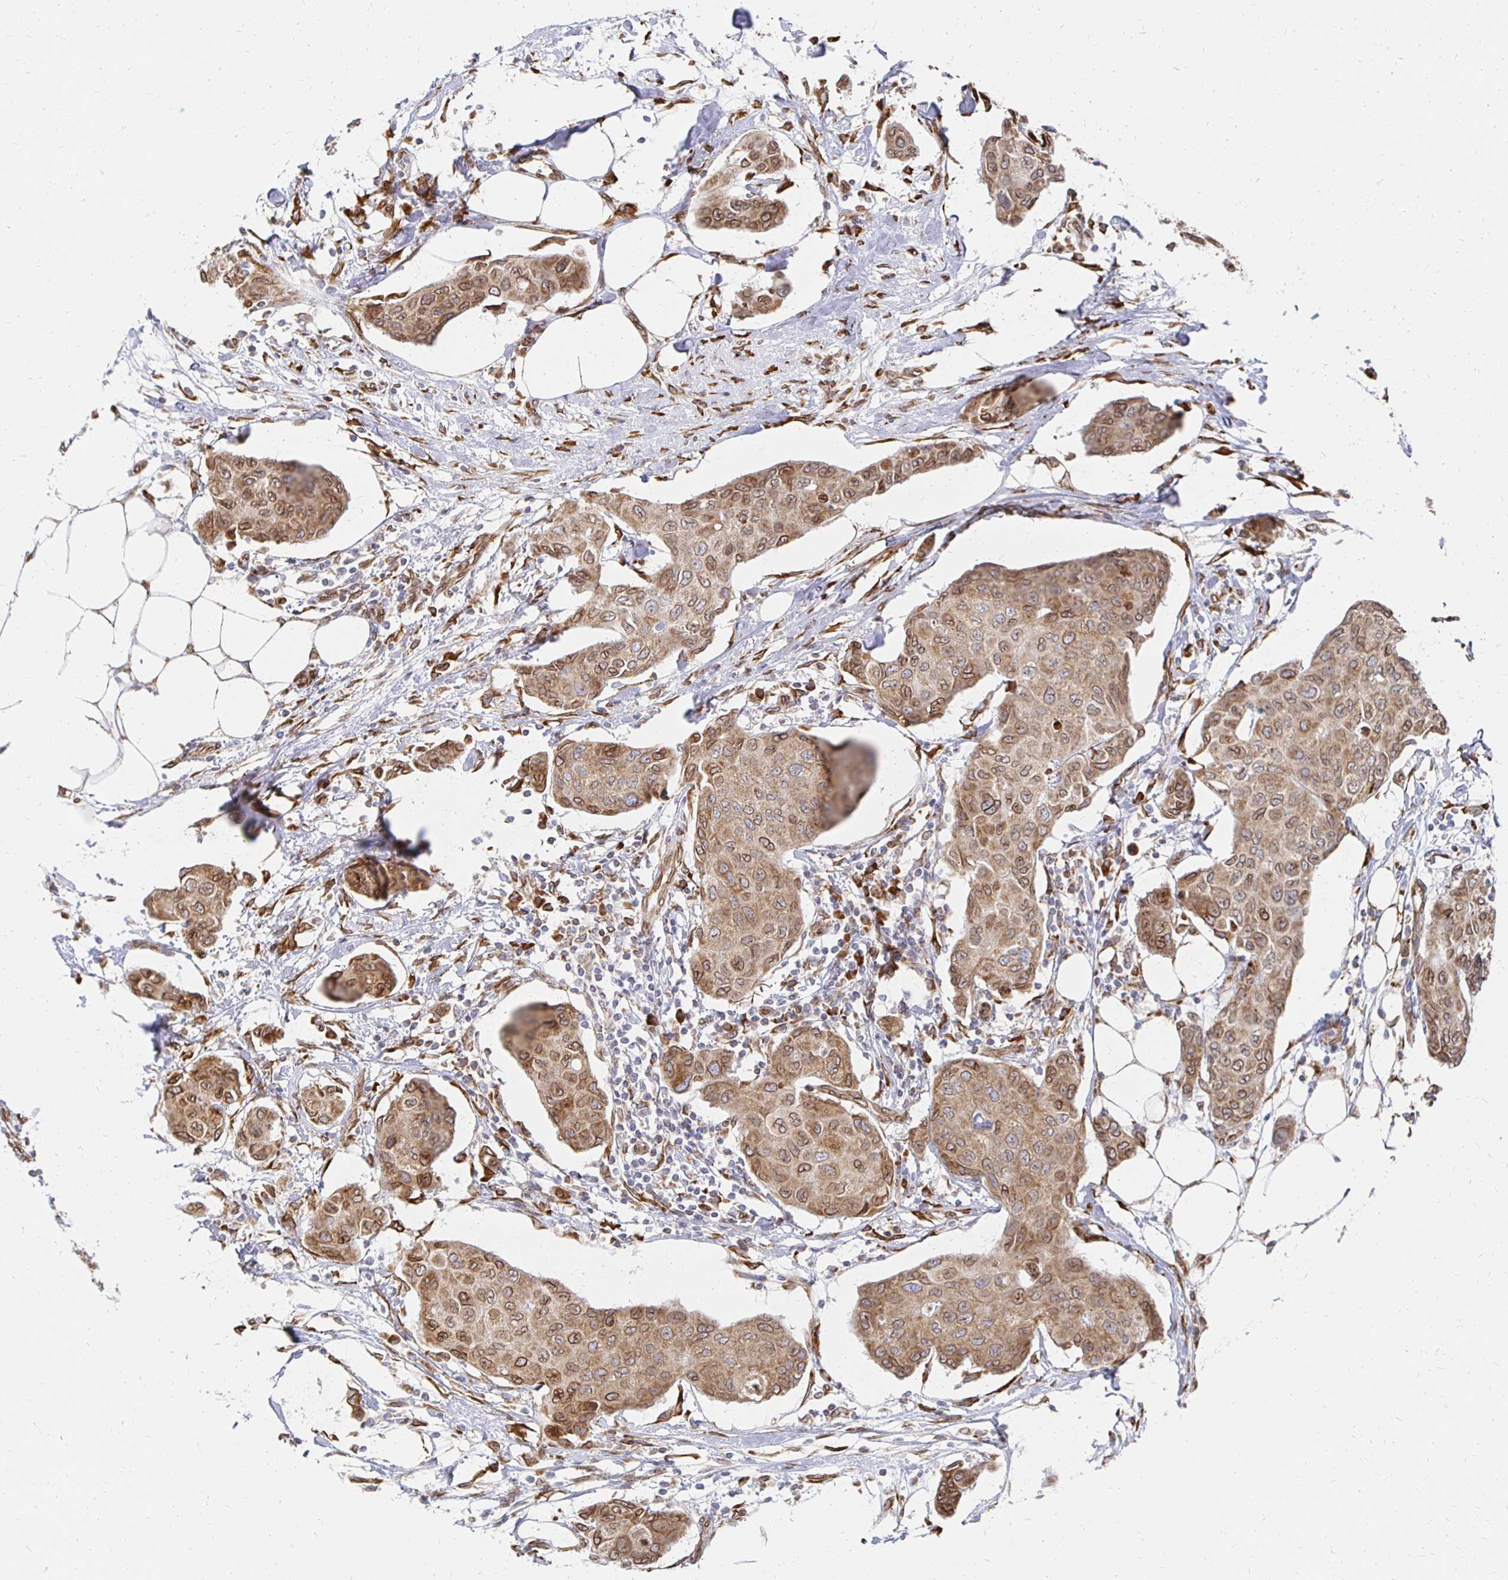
{"staining": {"intensity": "moderate", "quantity": ">75%", "location": "cytoplasmic/membranous,nuclear"}, "tissue": "breast cancer", "cell_type": "Tumor cells", "image_type": "cancer", "snomed": [{"axis": "morphology", "description": "Duct carcinoma"}, {"axis": "topography", "description": "Breast"}, {"axis": "topography", "description": "Lymph node"}], "caption": "This photomicrograph reveals breast cancer stained with immunohistochemistry to label a protein in brown. The cytoplasmic/membranous and nuclear of tumor cells show moderate positivity for the protein. Nuclei are counter-stained blue.", "gene": "PELI3", "patient": {"sex": "female", "age": 80}}